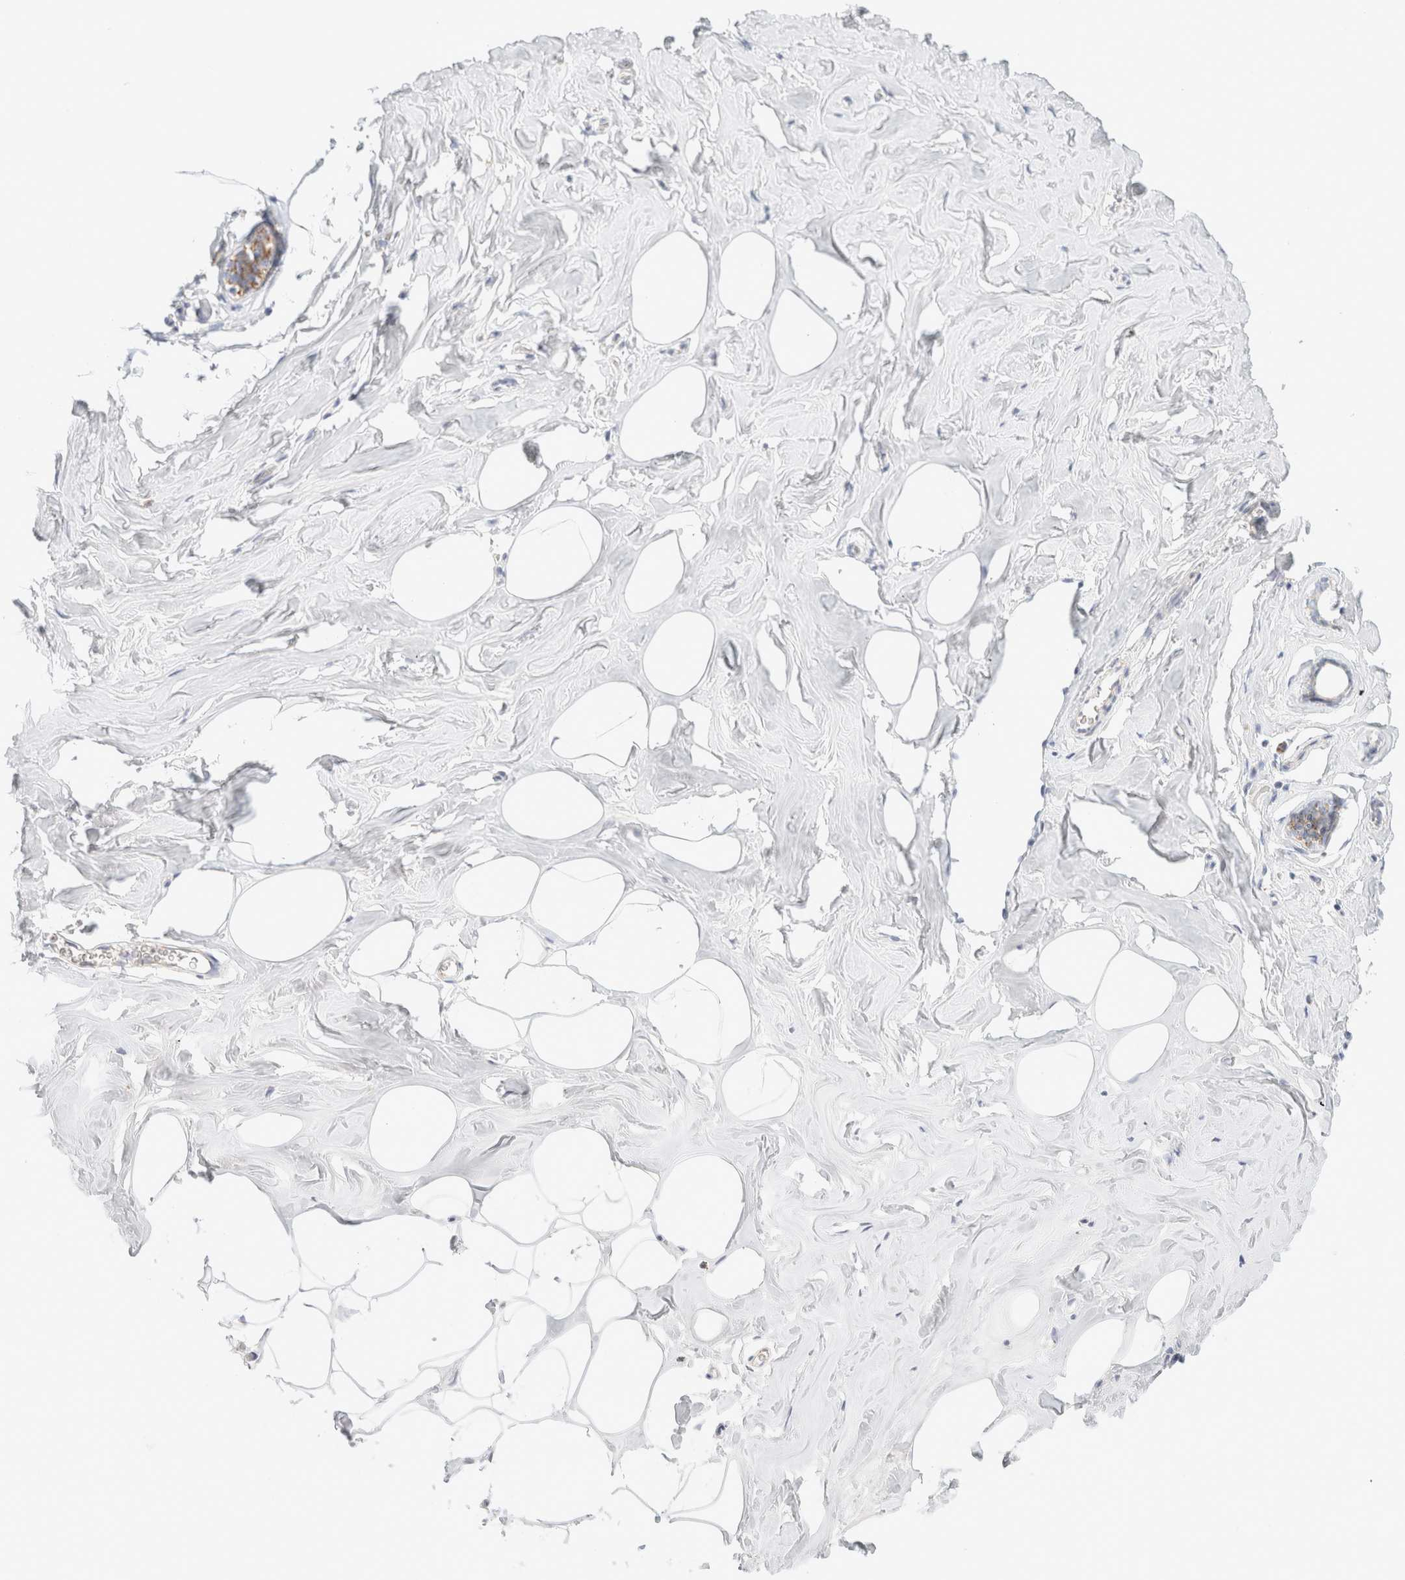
{"staining": {"intensity": "negative", "quantity": "none", "location": "none"}, "tissue": "adipose tissue", "cell_type": "Adipocytes", "image_type": "normal", "snomed": [{"axis": "morphology", "description": "Normal tissue, NOS"}, {"axis": "morphology", "description": "Fibrosis, NOS"}, {"axis": "topography", "description": "Breast"}, {"axis": "topography", "description": "Adipose tissue"}], "caption": "Adipocytes are negative for brown protein staining in normal adipose tissue. The staining was performed using DAB (3,3'-diaminobenzidine) to visualize the protein expression in brown, while the nuclei were stained in blue with hematoxylin (Magnification: 20x).", "gene": "HDHD3", "patient": {"sex": "female", "age": 39}}